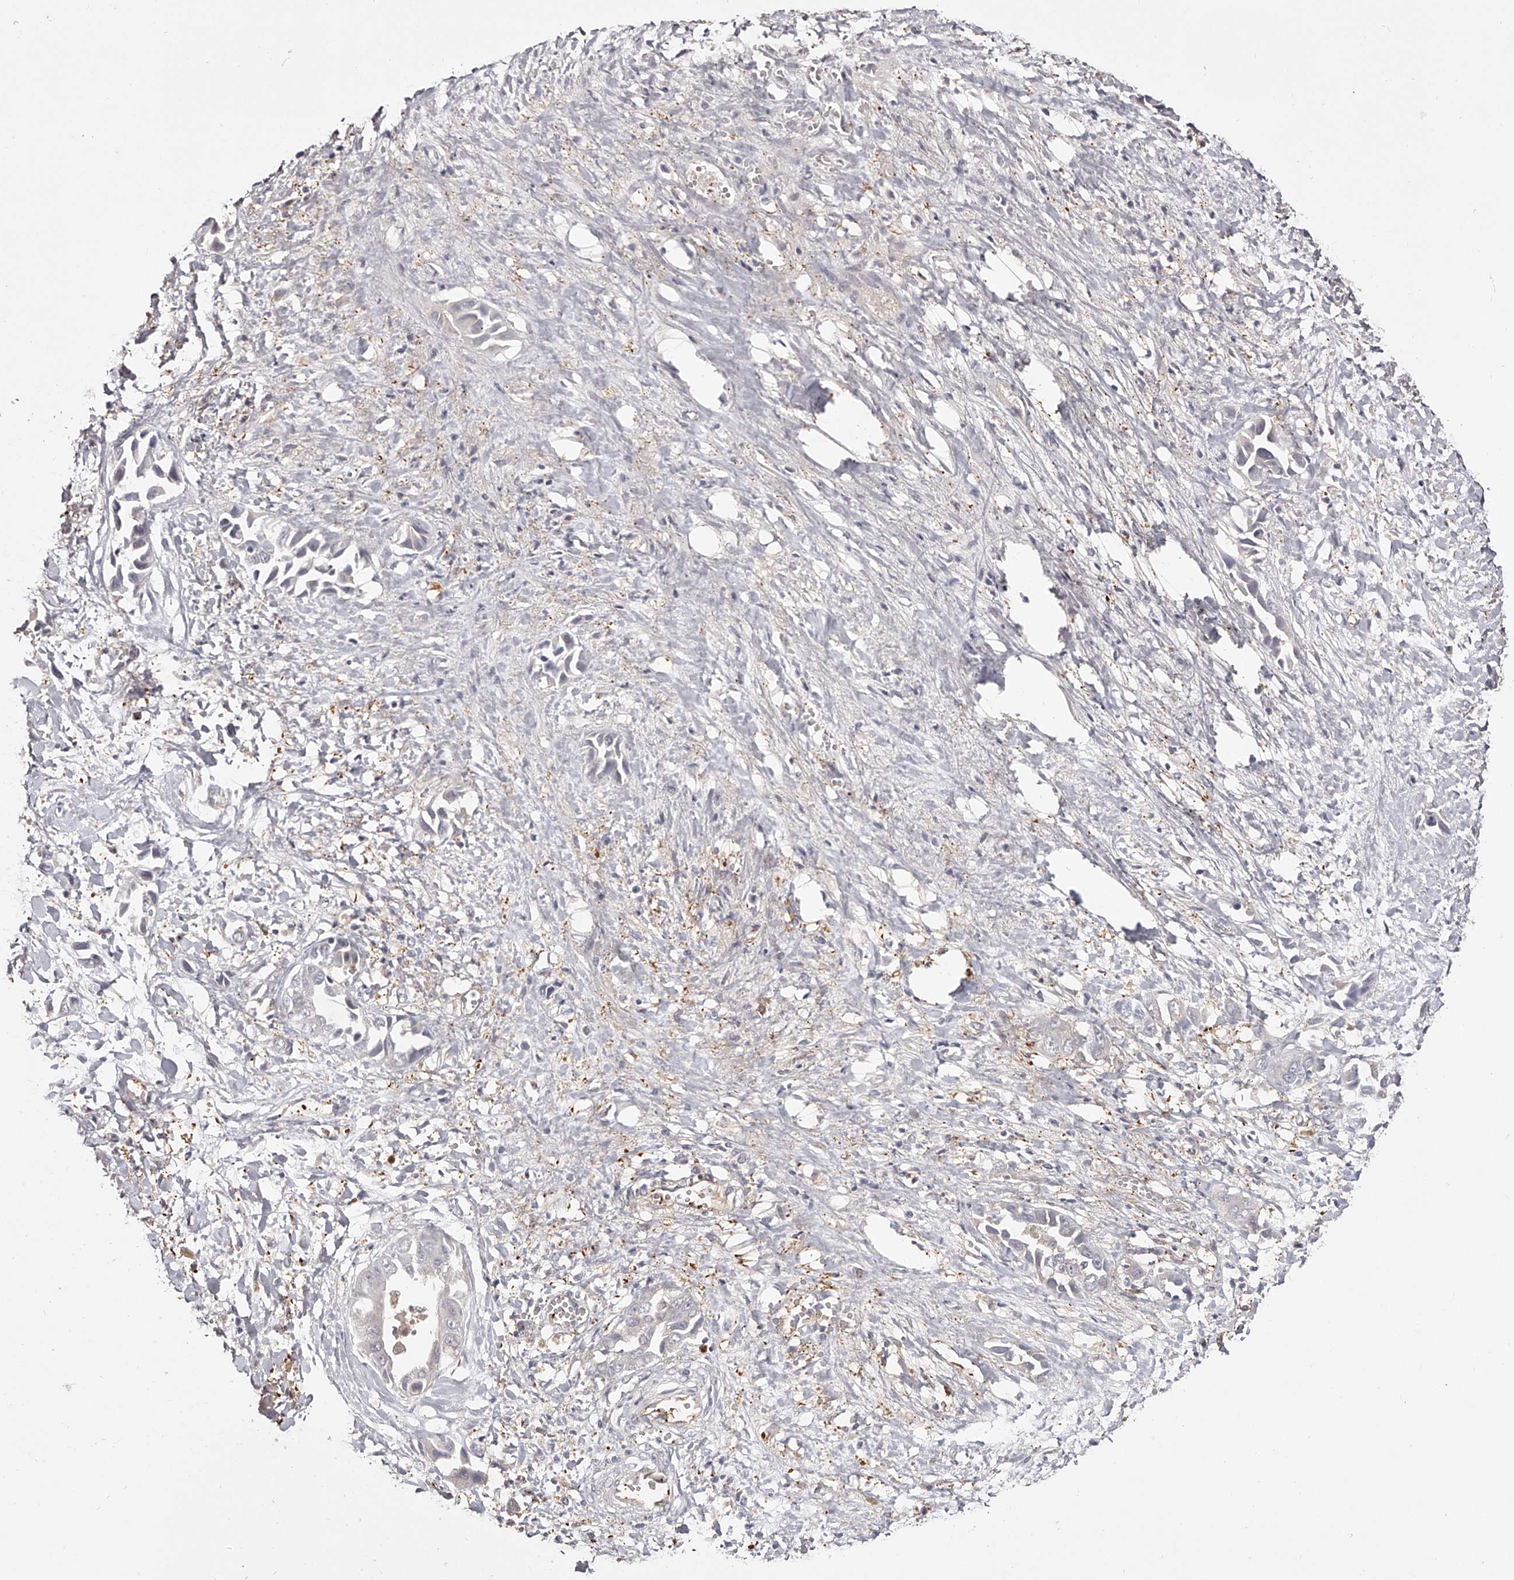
{"staining": {"intensity": "negative", "quantity": "none", "location": "none"}, "tissue": "liver cancer", "cell_type": "Tumor cells", "image_type": "cancer", "snomed": [{"axis": "morphology", "description": "Cholangiocarcinoma"}, {"axis": "topography", "description": "Liver"}], "caption": "This is an immunohistochemistry (IHC) histopathology image of human cholangiocarcinoma (liver). There is no positivity in tumor cells.", "gene": "LAP3", "patient": {"sex": "female", "age": 52}}